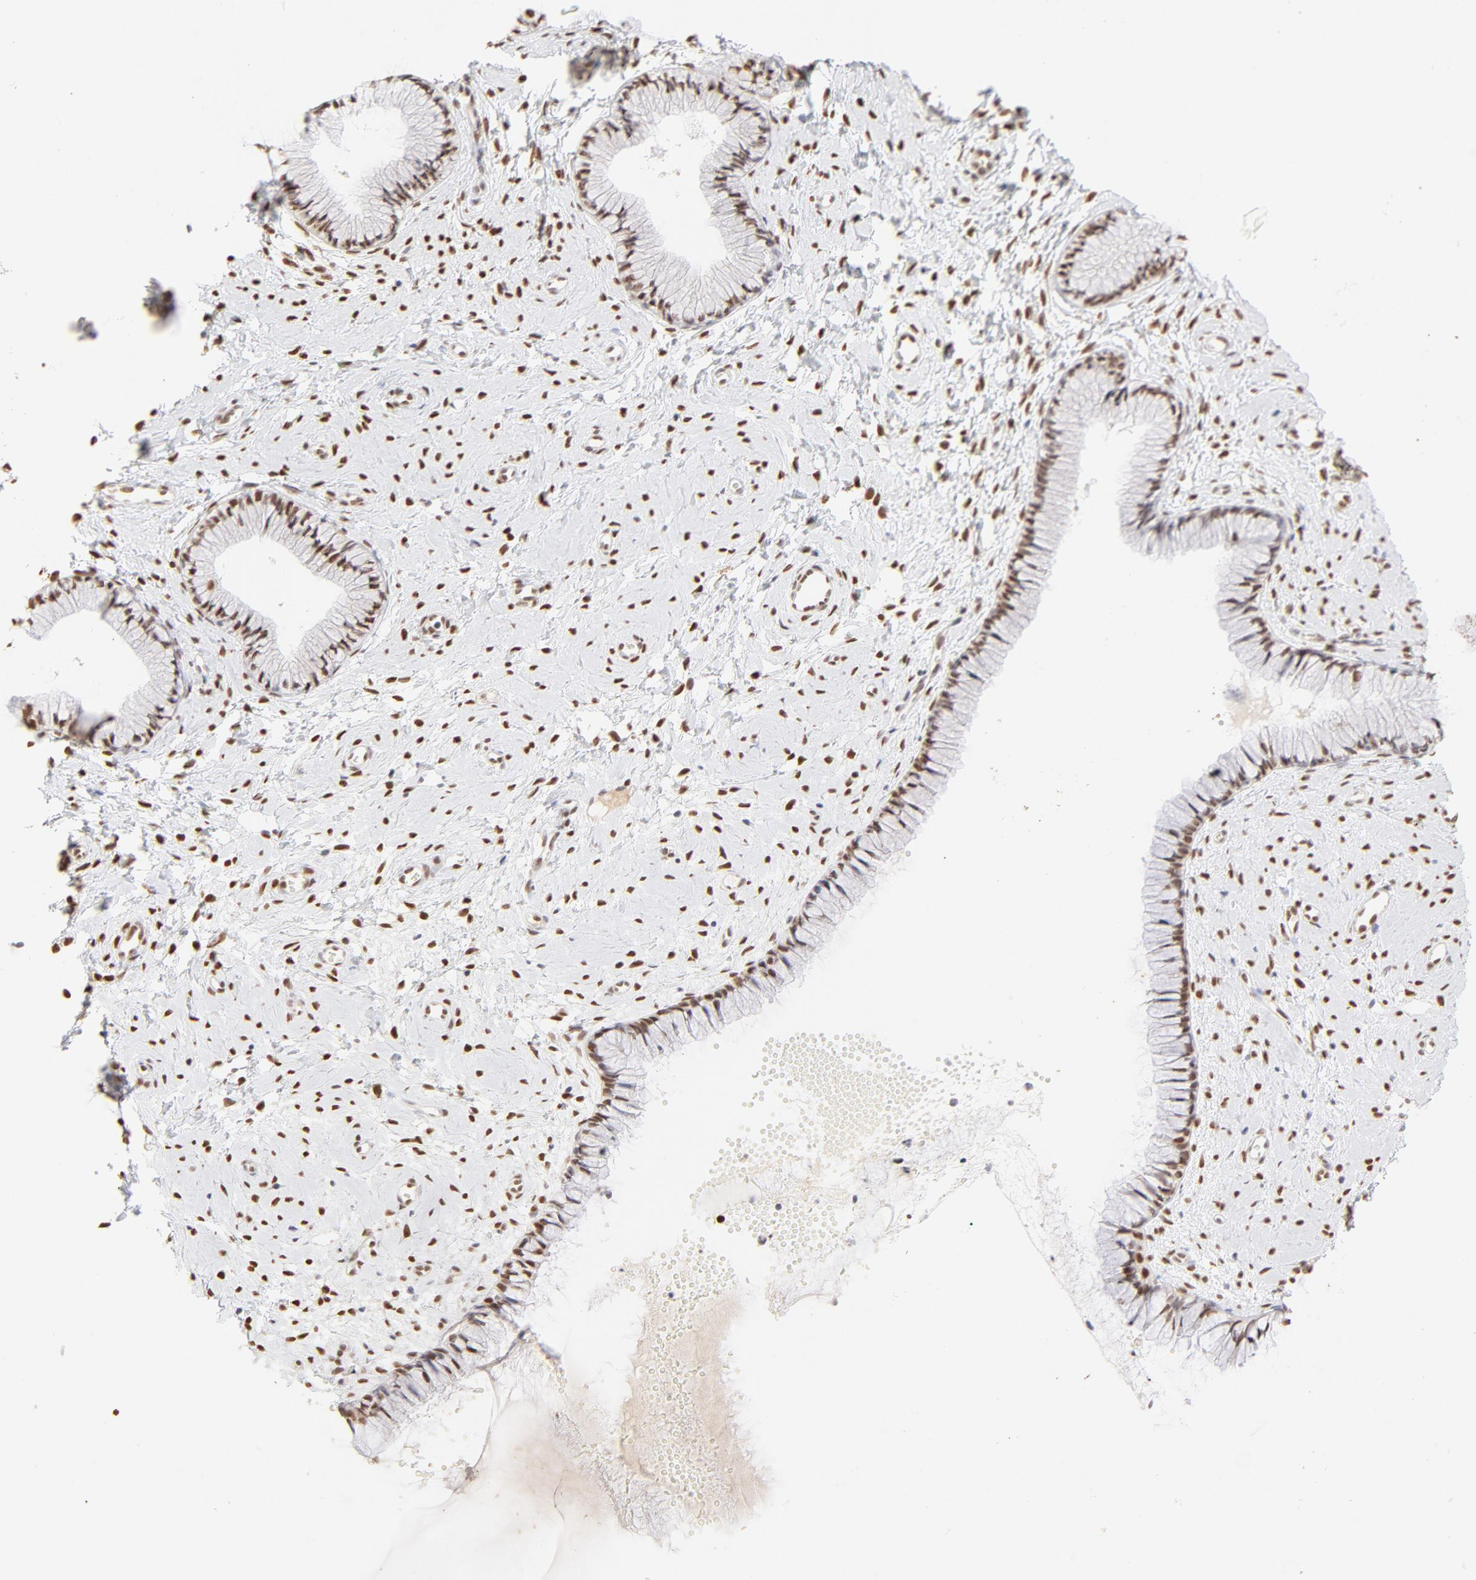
{"staining": {"intensity": "moderate", "quantity": ">75%", "location": "nuclear"}, "tissue": "cervix", "cell_type": "Glandular cells", "image_type": "normal", "snomed": [{"axis": "morphology", "description": "Normal tissue, NOS"}, {"axis": "topography", "description": "Cervix"}], "caption": "The micrograph displays a brown stain indicating the presence of a protein in the nuclear of glandular cells in cervix.", "gene": "PBX1", "patient": {"sex": "female", "age": 46}}